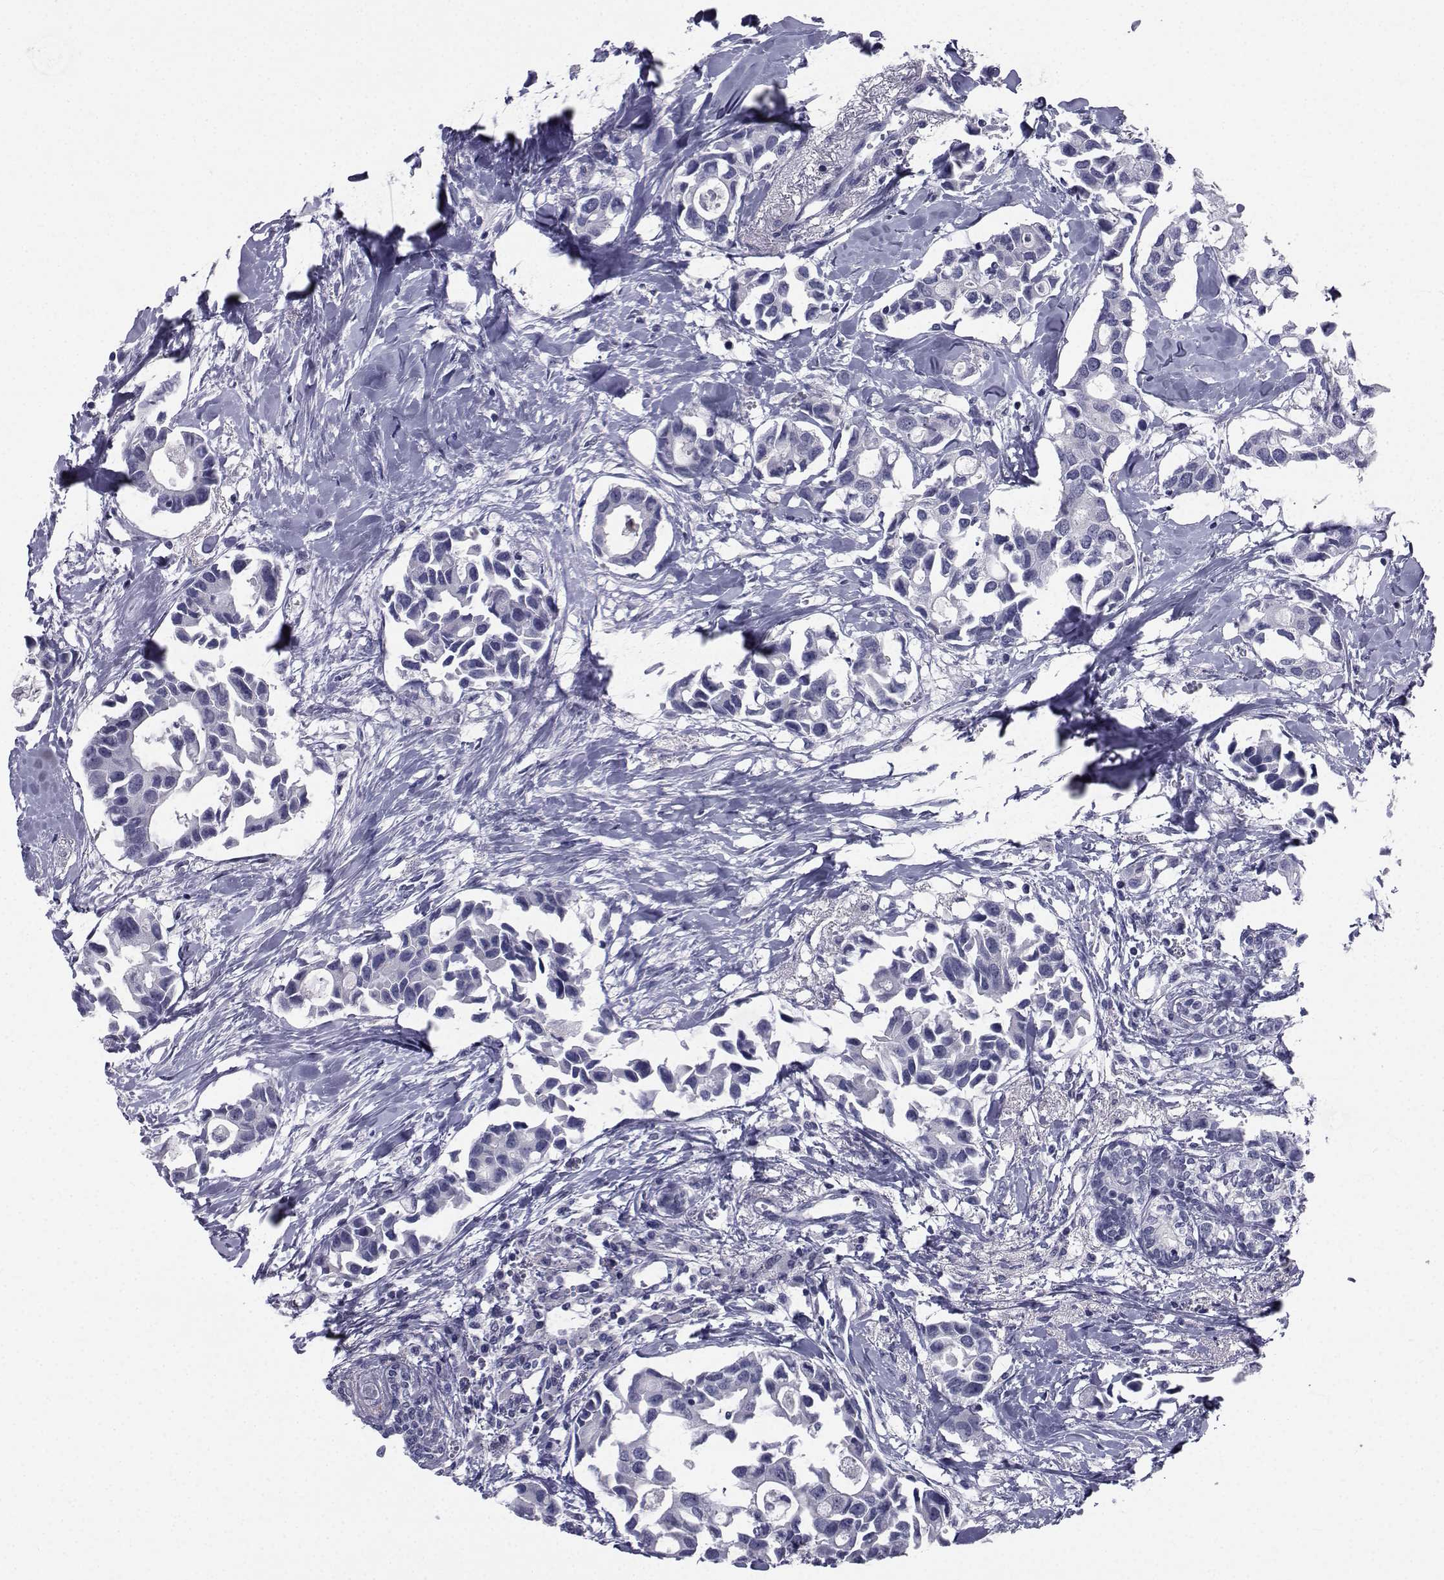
{"staining": {"intensity": "negative", "quantity": "none", "location": "none"}, "tissue": "breast cancer", "cell_type": "Tumor cells", "image_type": "cancer", "snomed": [{"axis": "morphology", "description": "Duct carcinoma"}, {"axis": "topography", "description": "Breast"}], "caption": "Tumor cells show no significant expression in breast invasive ductal carcinoma.", "gene": "CHRNA1", "patient": {"sex": "female", "age": 83}}